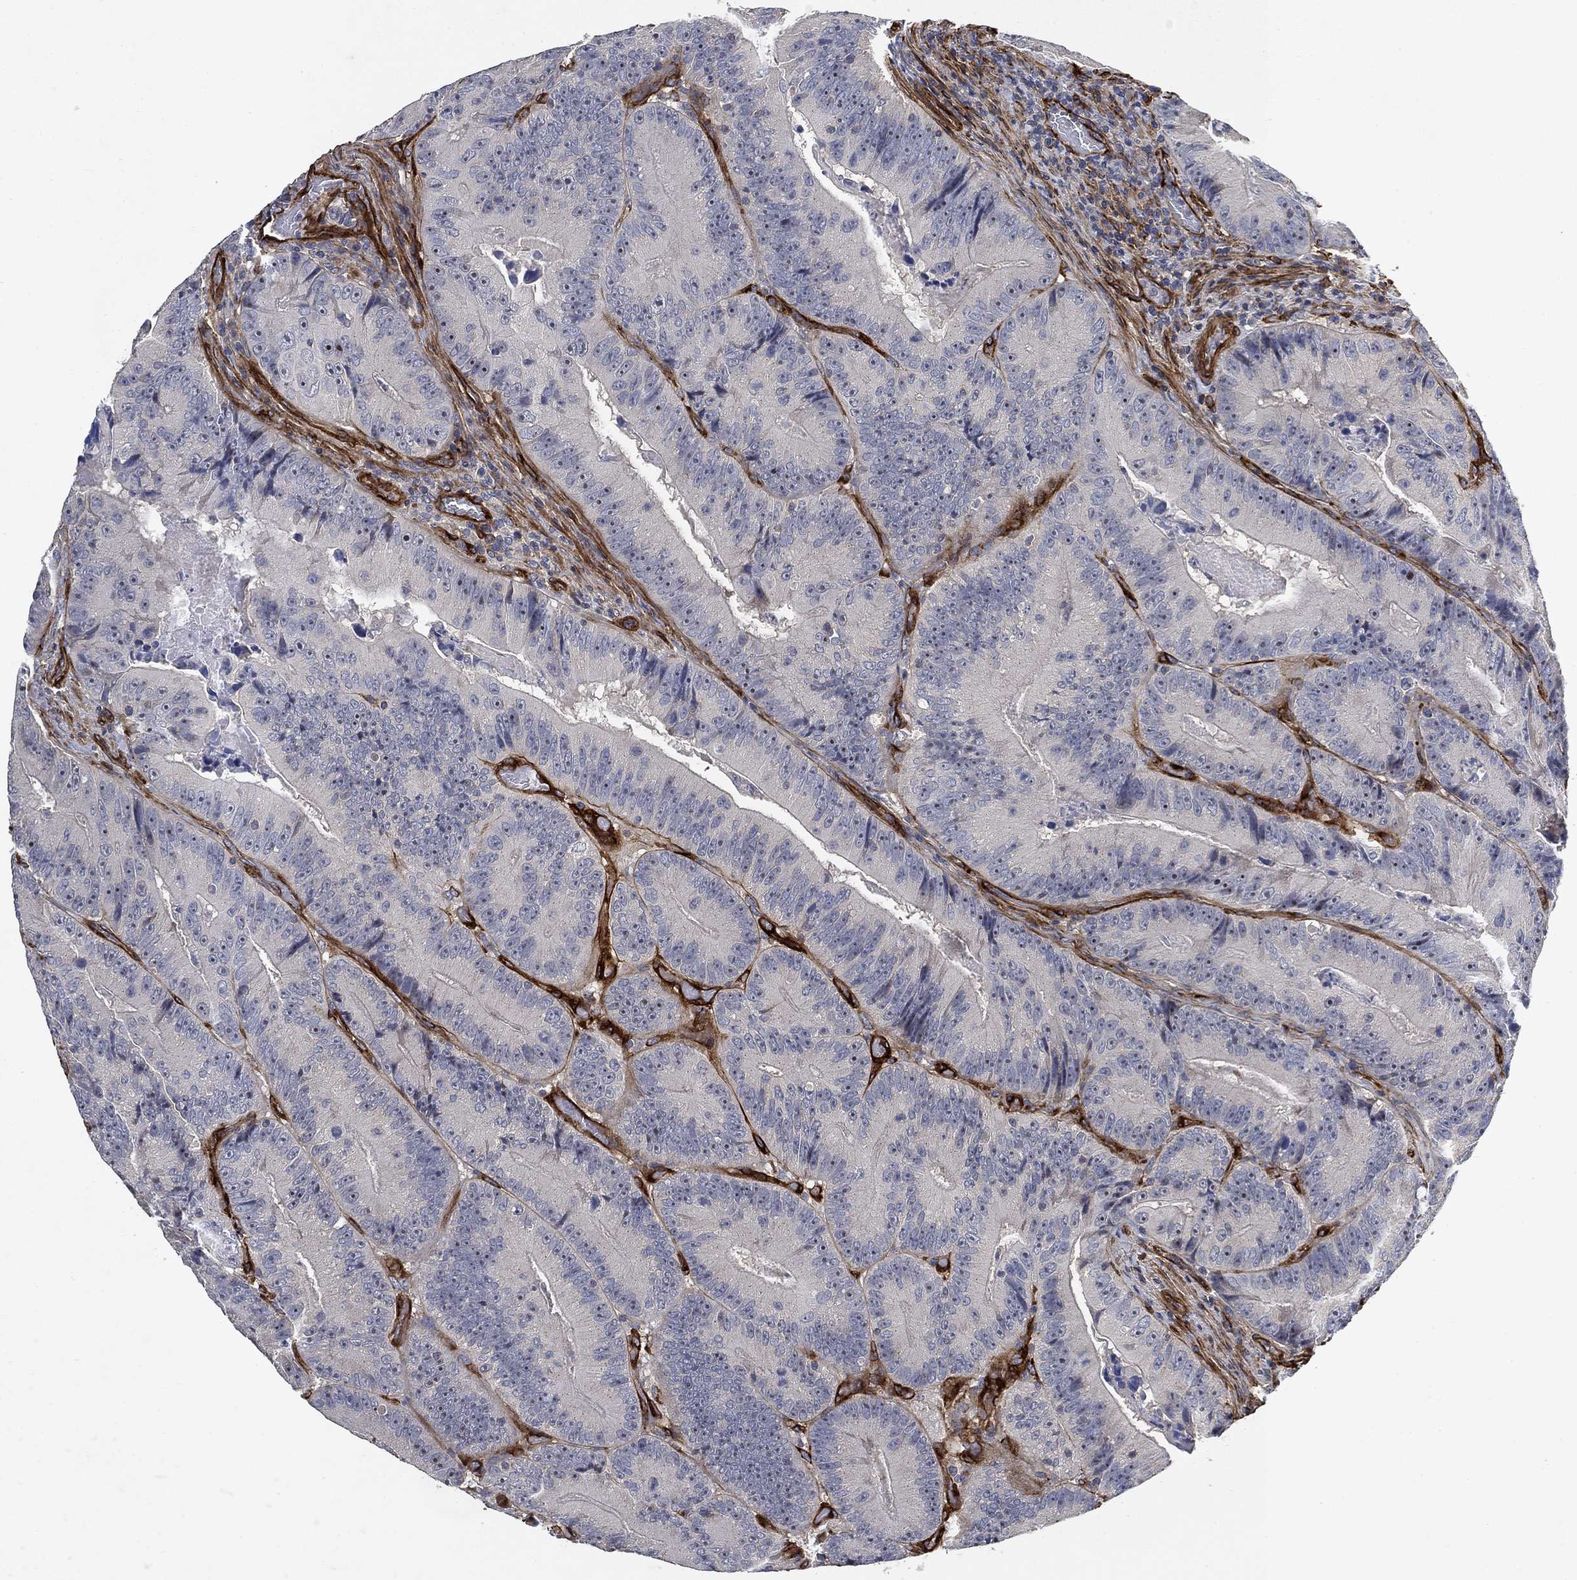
{"staining": {"intensity": "negative", "quantity": "none", "location": "none"}, "tissue": "colorectal cancer", "cell_type": "Tumor cells", "image_type": "cancer", "snomed": [{"axis": "morphology", "description": "Adenocarcinoma, NOS"}, {"axis": "topography", "description": "Colon"}], "caption": "IHC micrograph of human adenocarcinoma (colorectal) stained for a protein (brown), which exhibits no expression in tumor cells.", "gene": "COL4A2", "patient": {"sex": "female", "age": 86}}